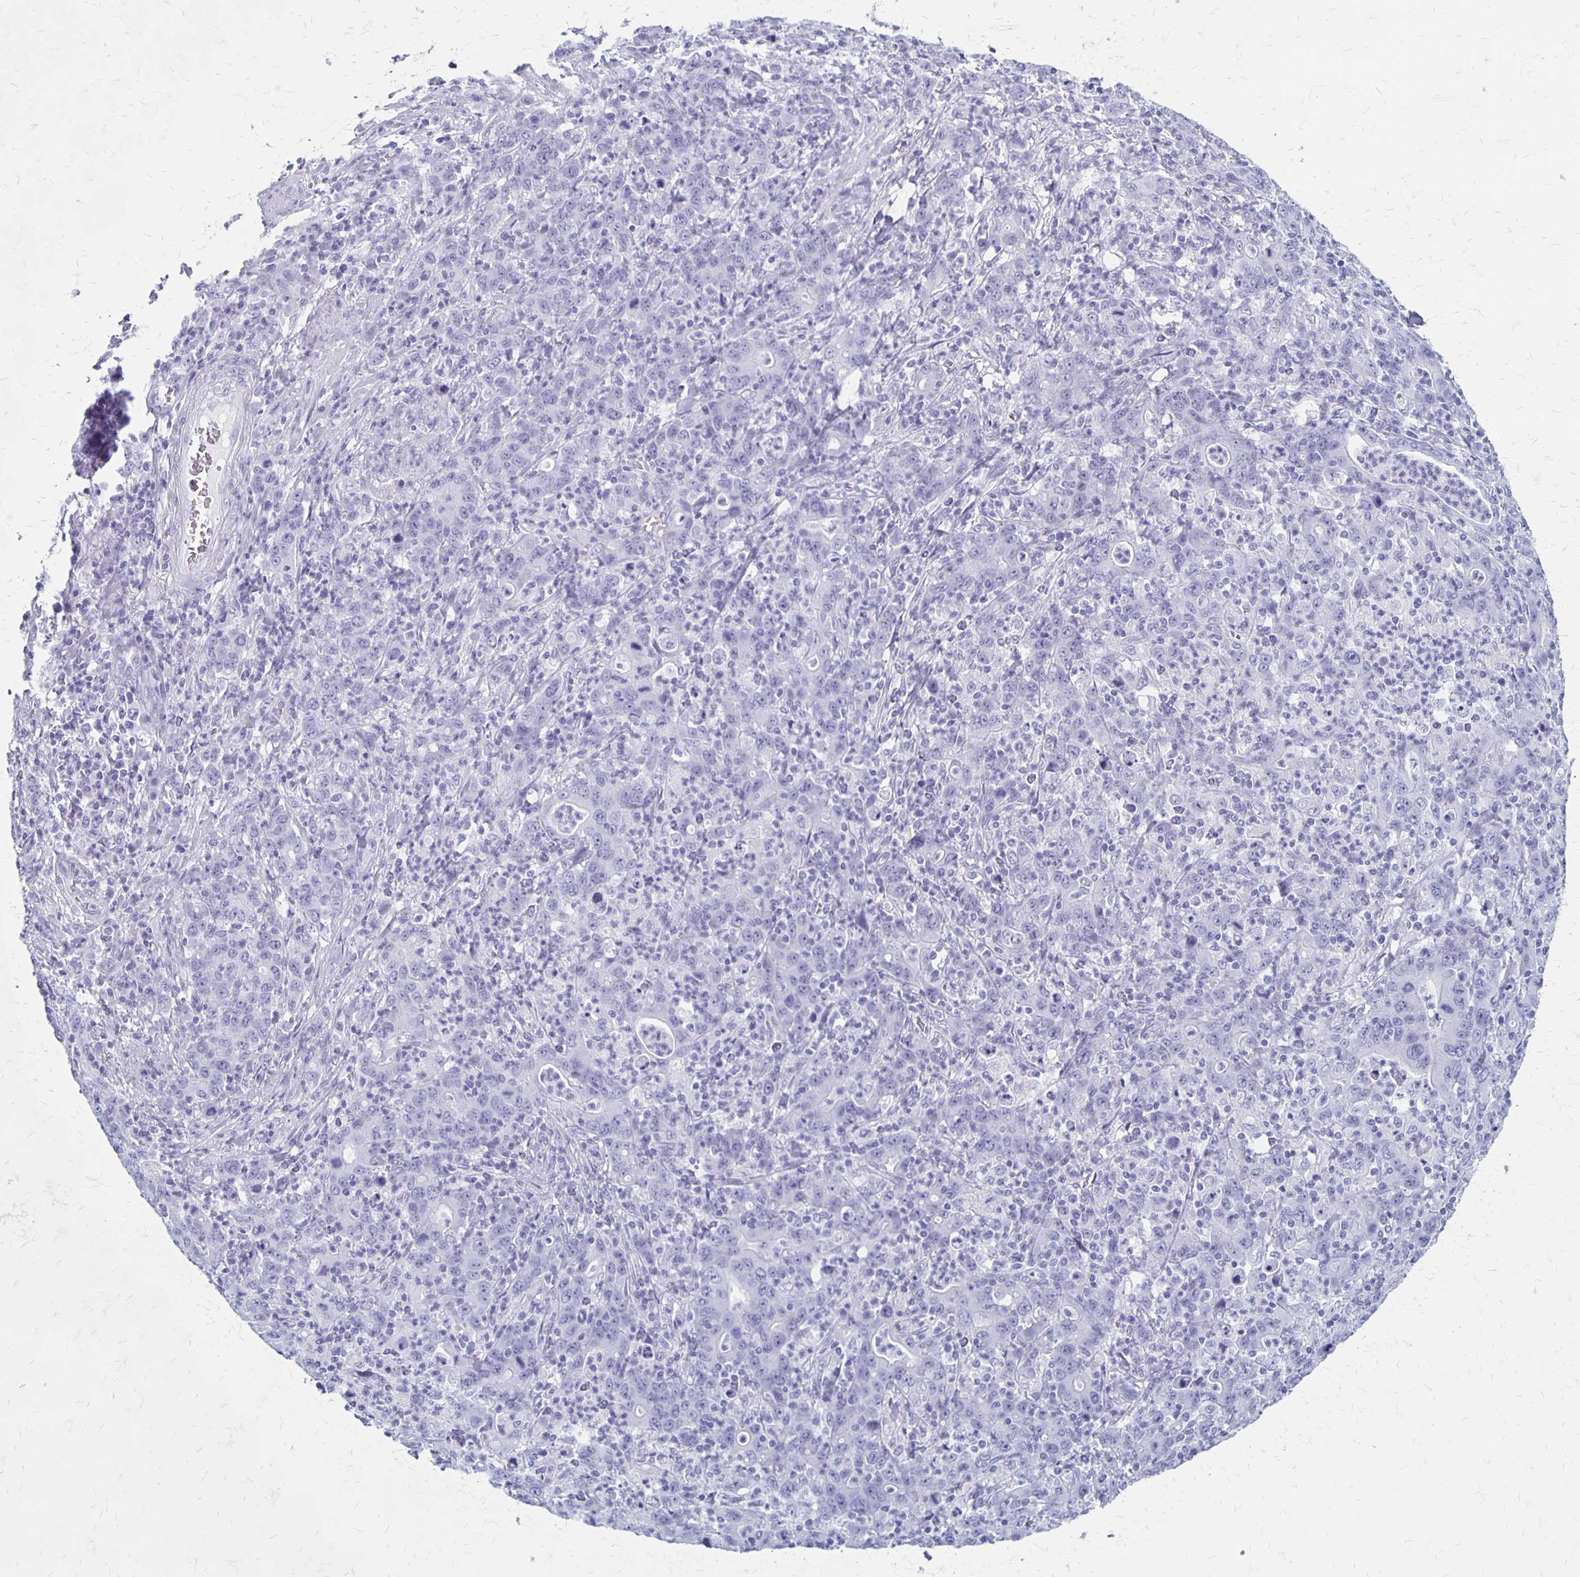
{"staining": {"intensity": "negative", "quantity": "none", "location": "none"}, "tissue": "stomach cancer", "cell_type": "Tumor cells", "image_type": "cancer", "snomed": [{"axis": "morphology", "description": "Adenocarcinoma, NOS"}, {"axis": "topography", "description": "Stomach, upper"}], "caption": "The photomicrograph reveals no significant positivity in tumor cells of adenocarcinoma (stomach). Nuclei are stained in blue.", "gene": "MAGEC2", "patient": {"sex": "male", "age": 69}}